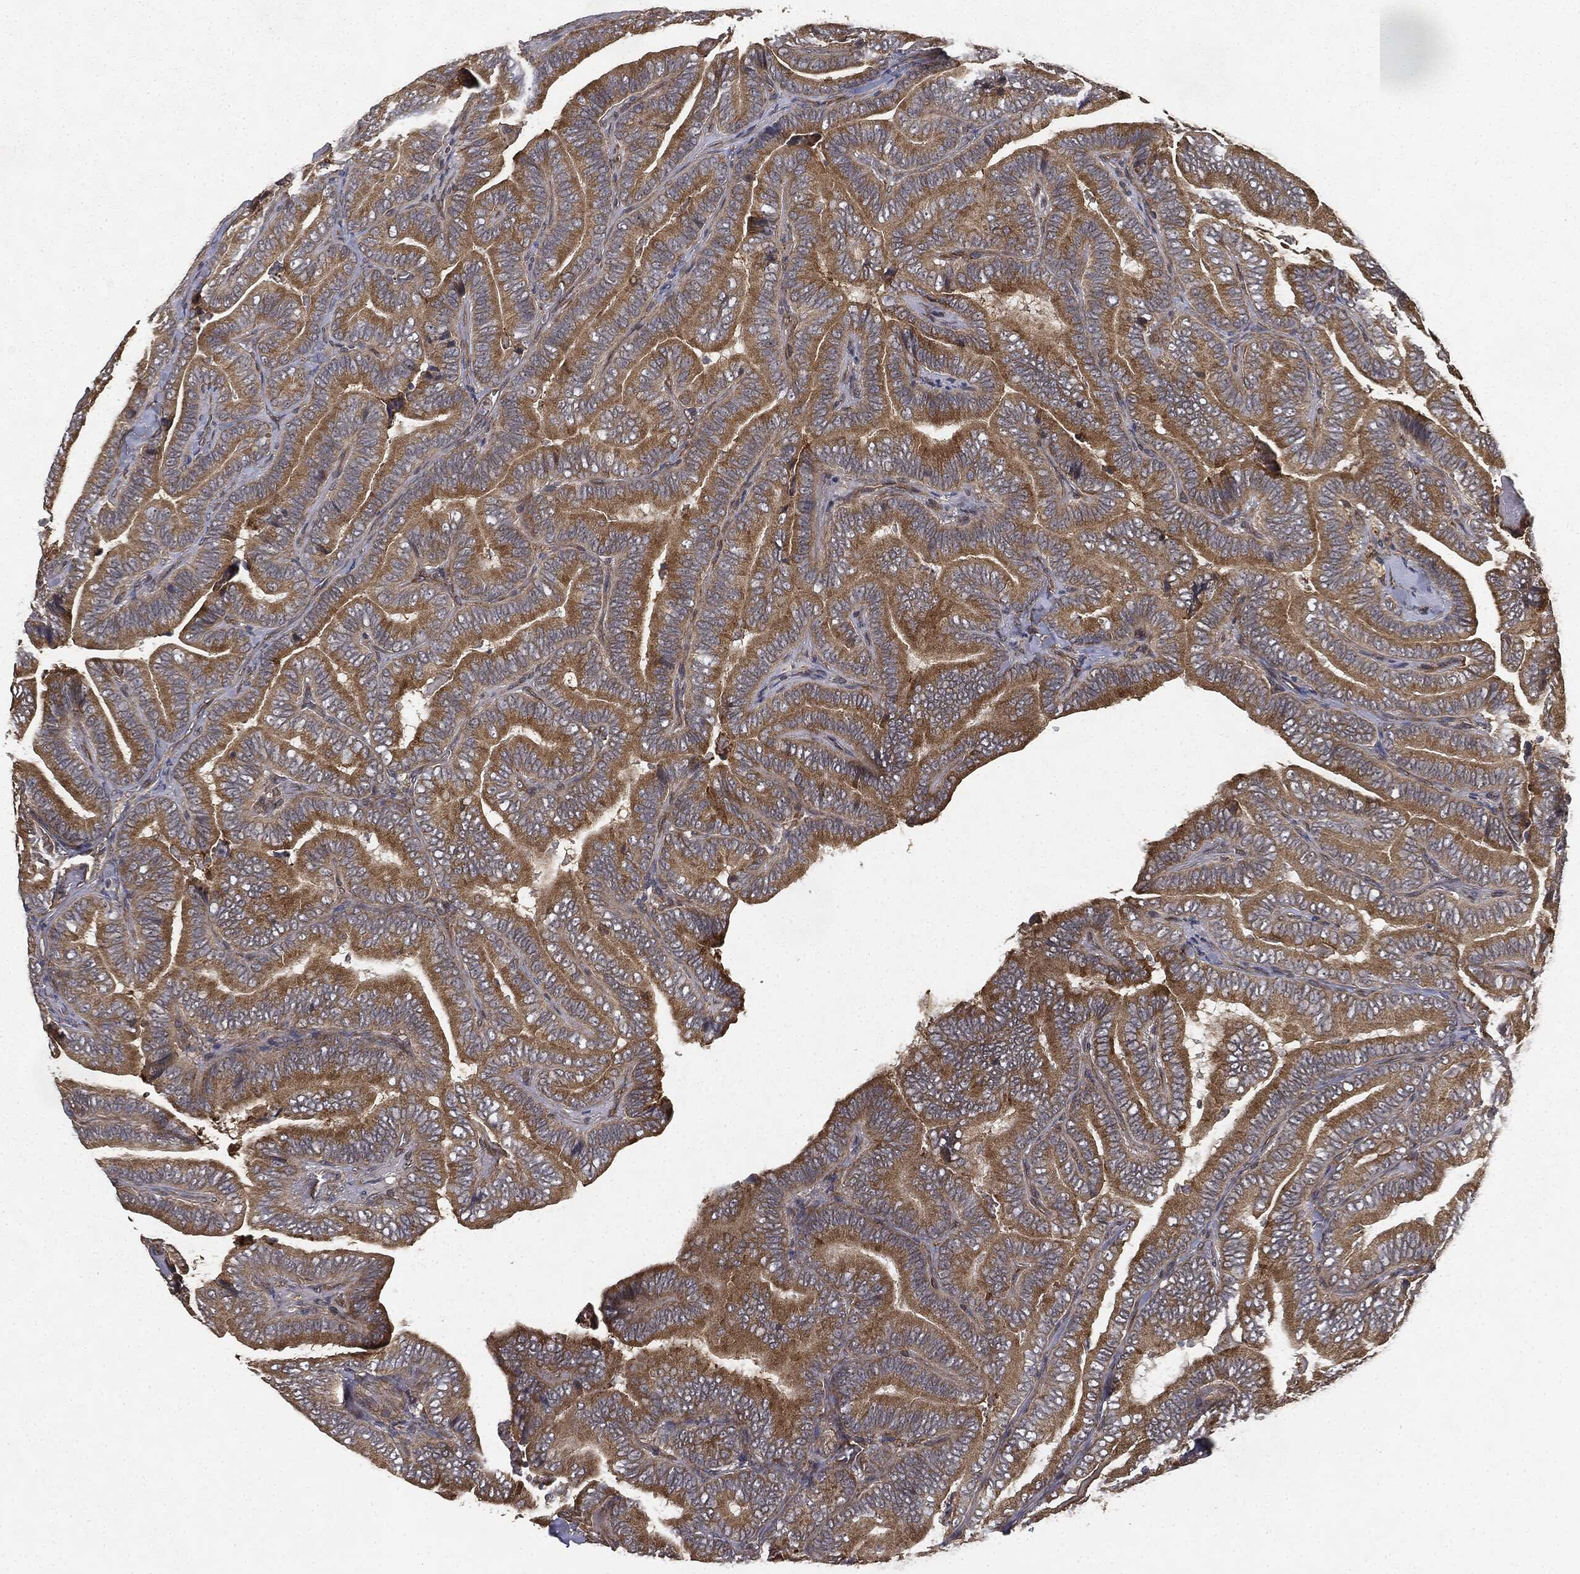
{"staining": {"intensity": "strong", "quantity": ">75%", "location": "cytoplasmic/membranous"}, "tissue": "thyroid cancer", "cell_type": "Tumor cells", "image_type": "cancer", "snomed": [{"axis": "morphology", "description": "Papillary adenocarcinoma, NOS"}, {"axis": "topography", "description": "Thyroid gland"}], "caption": "Papillary adenocarcinoma (thyroid) stained with a brown dye displays strong cytoplasmic/membranous positive staining in approximately >75% of tumor cells.", "gene": "MIER2", "patient": {"sex": "male", "age": 61}}